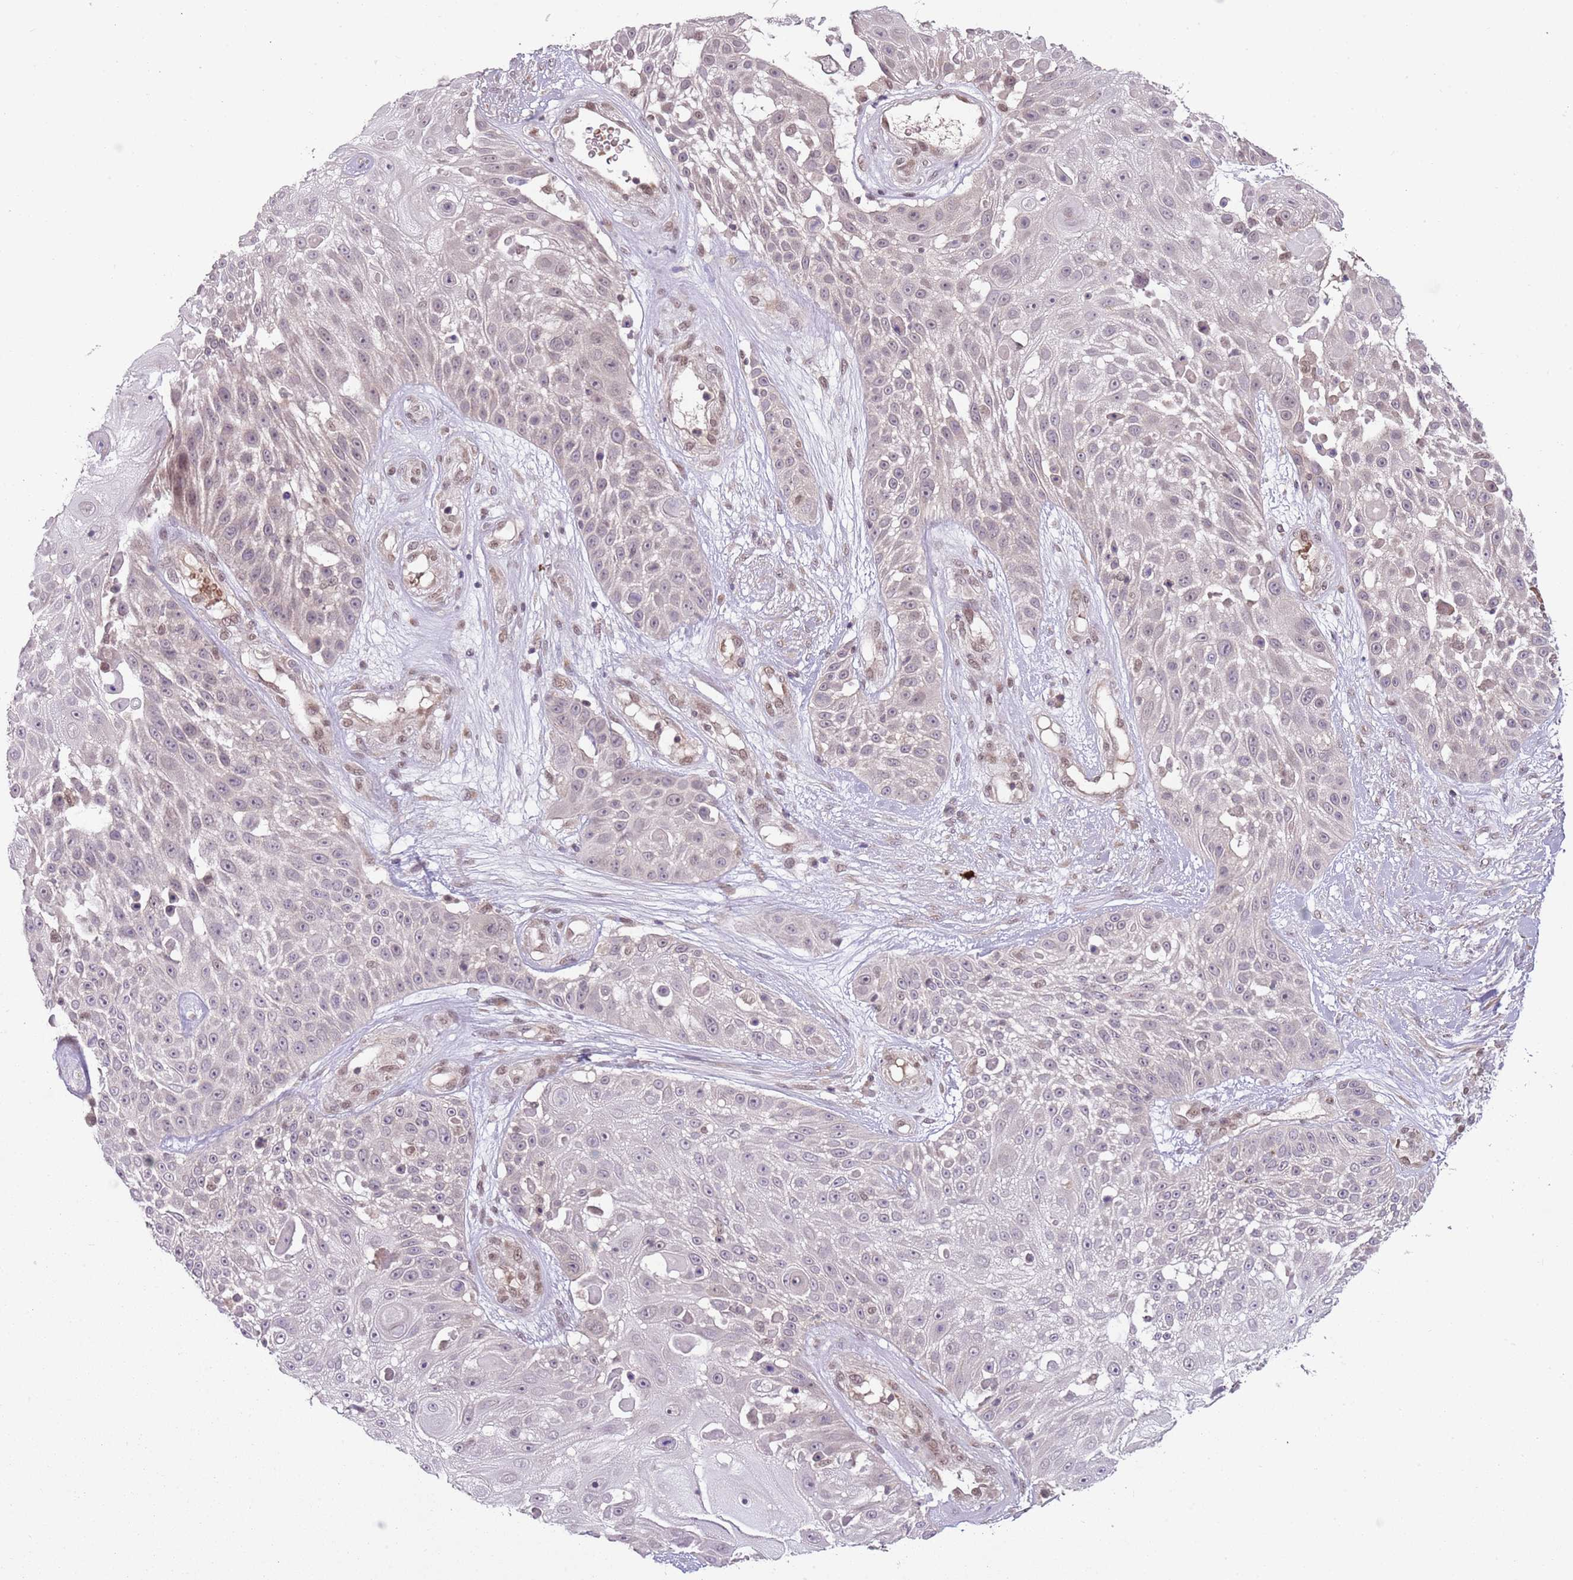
{"staining": {"intensity": "negative", "quantity": "none", "location": "none"}, "tissue": "skin cancer", "cell_type": "Tumor cells", "image_type": "cancer", "snomed": [{"axis": "morphology", "description": "Squamous cell carcinoma, NOS"}, {"axis": "topography", "description": "Skin"}], "caption": "A high-resolution micrograph shows immunohistochemistry (IHC) staining of skin squamous cell carcinoma, which reveals no significant staining in tumor cells.", "gene": "TM2D1", "patient": {"sex": "female", "age": 86}}